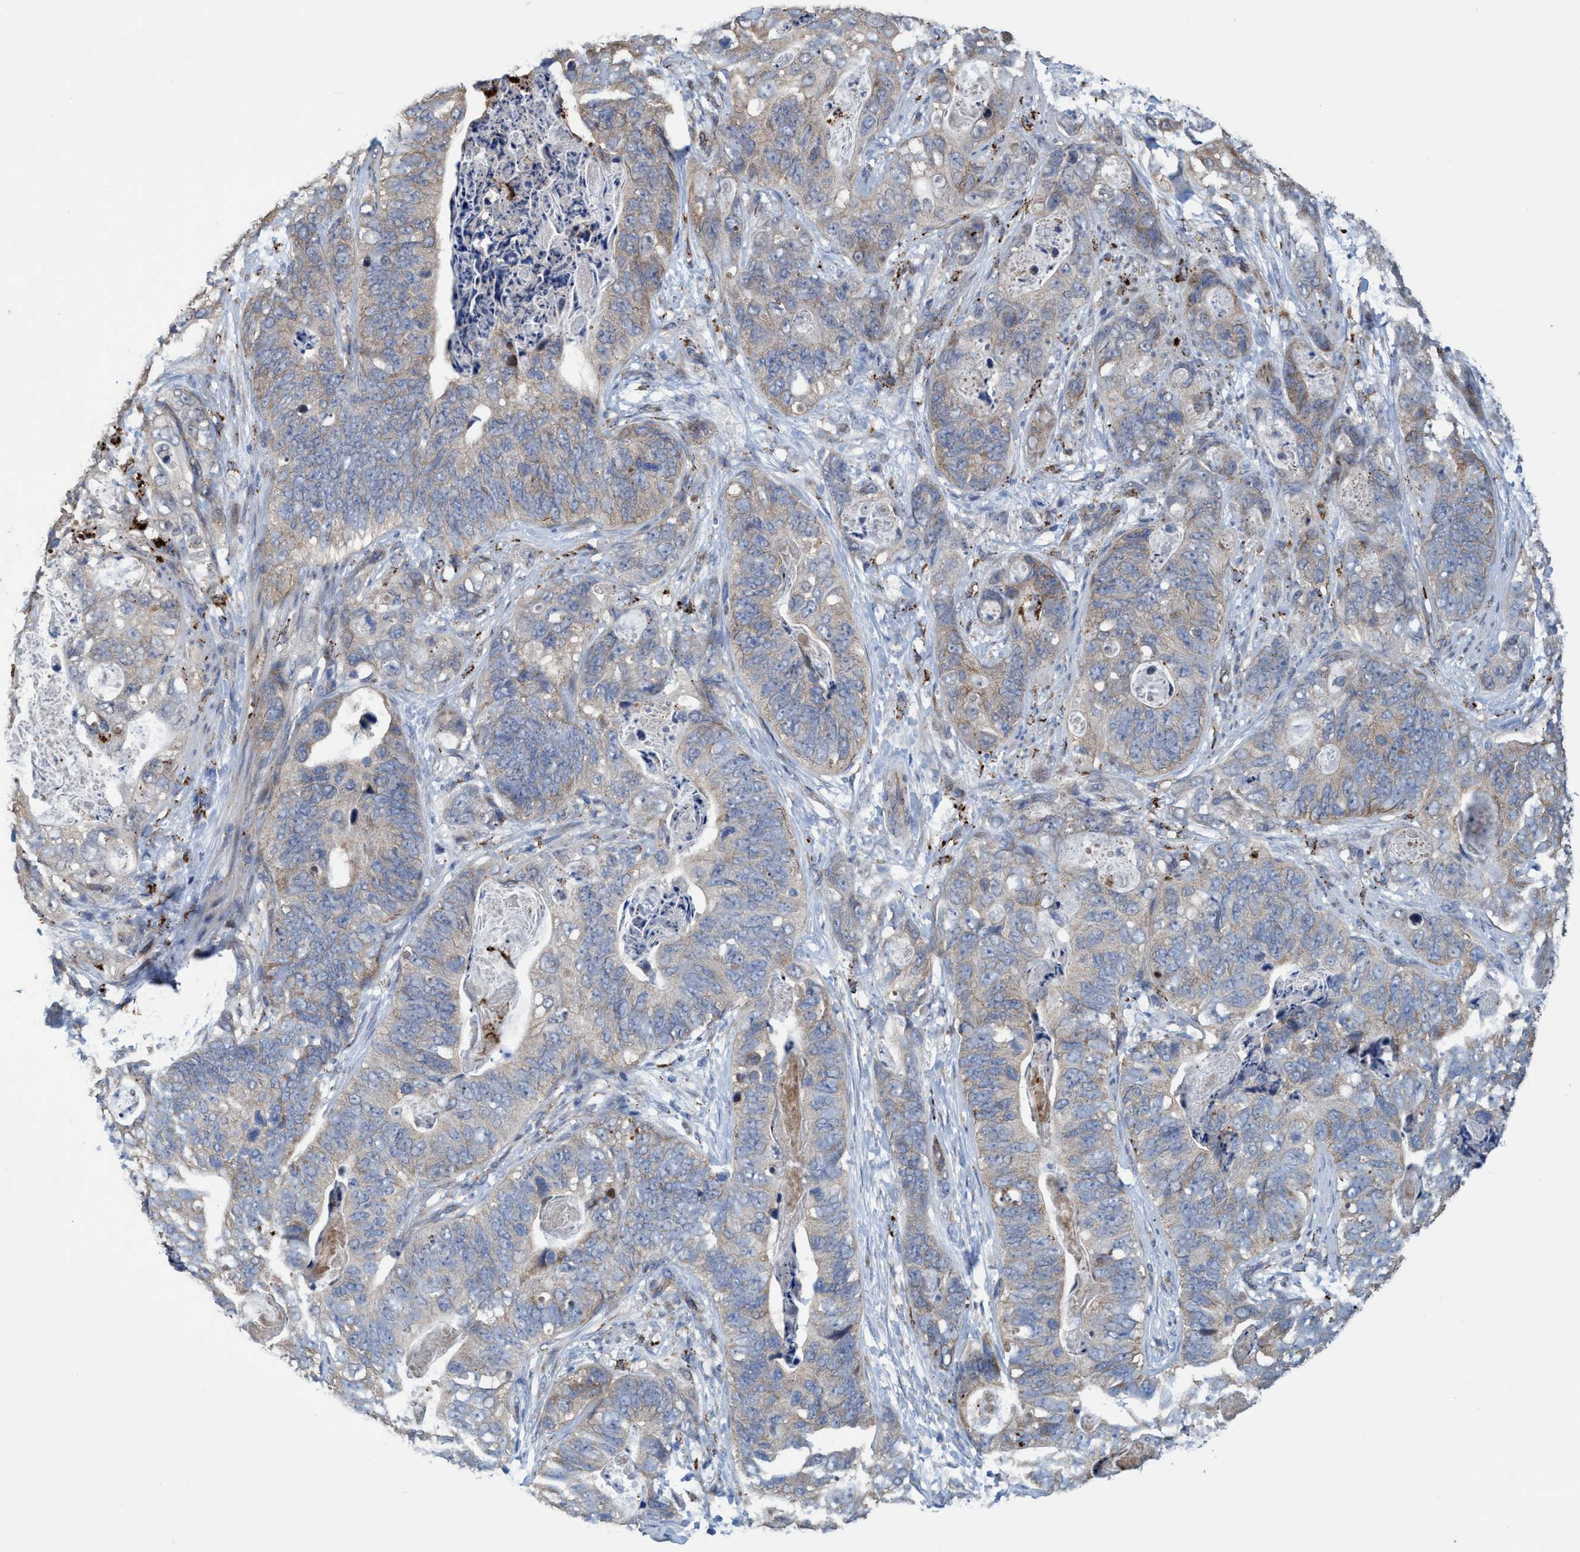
{"staining": {"intensity": "weak", "quantity": ">75%", "location": "cytoplasmic/membranous"}, "tissue": "stomach cancer", "cell_type": "Tumor cells", "image_type": "cancer", "snomed": [{"axis": "morphology", "description": "Adenocarcinoma, NOS"}, {"axis": "topography", "description": "Stomach"}], "caption": "This histopathology image reveals IHC staining of human adenocarcinoma (stomach), with low weak cytoplasmic/membranous positivity in about >75% of tumor cells.", "gene": "BBS9", "patient": {"sex": "female", "age": 89}}